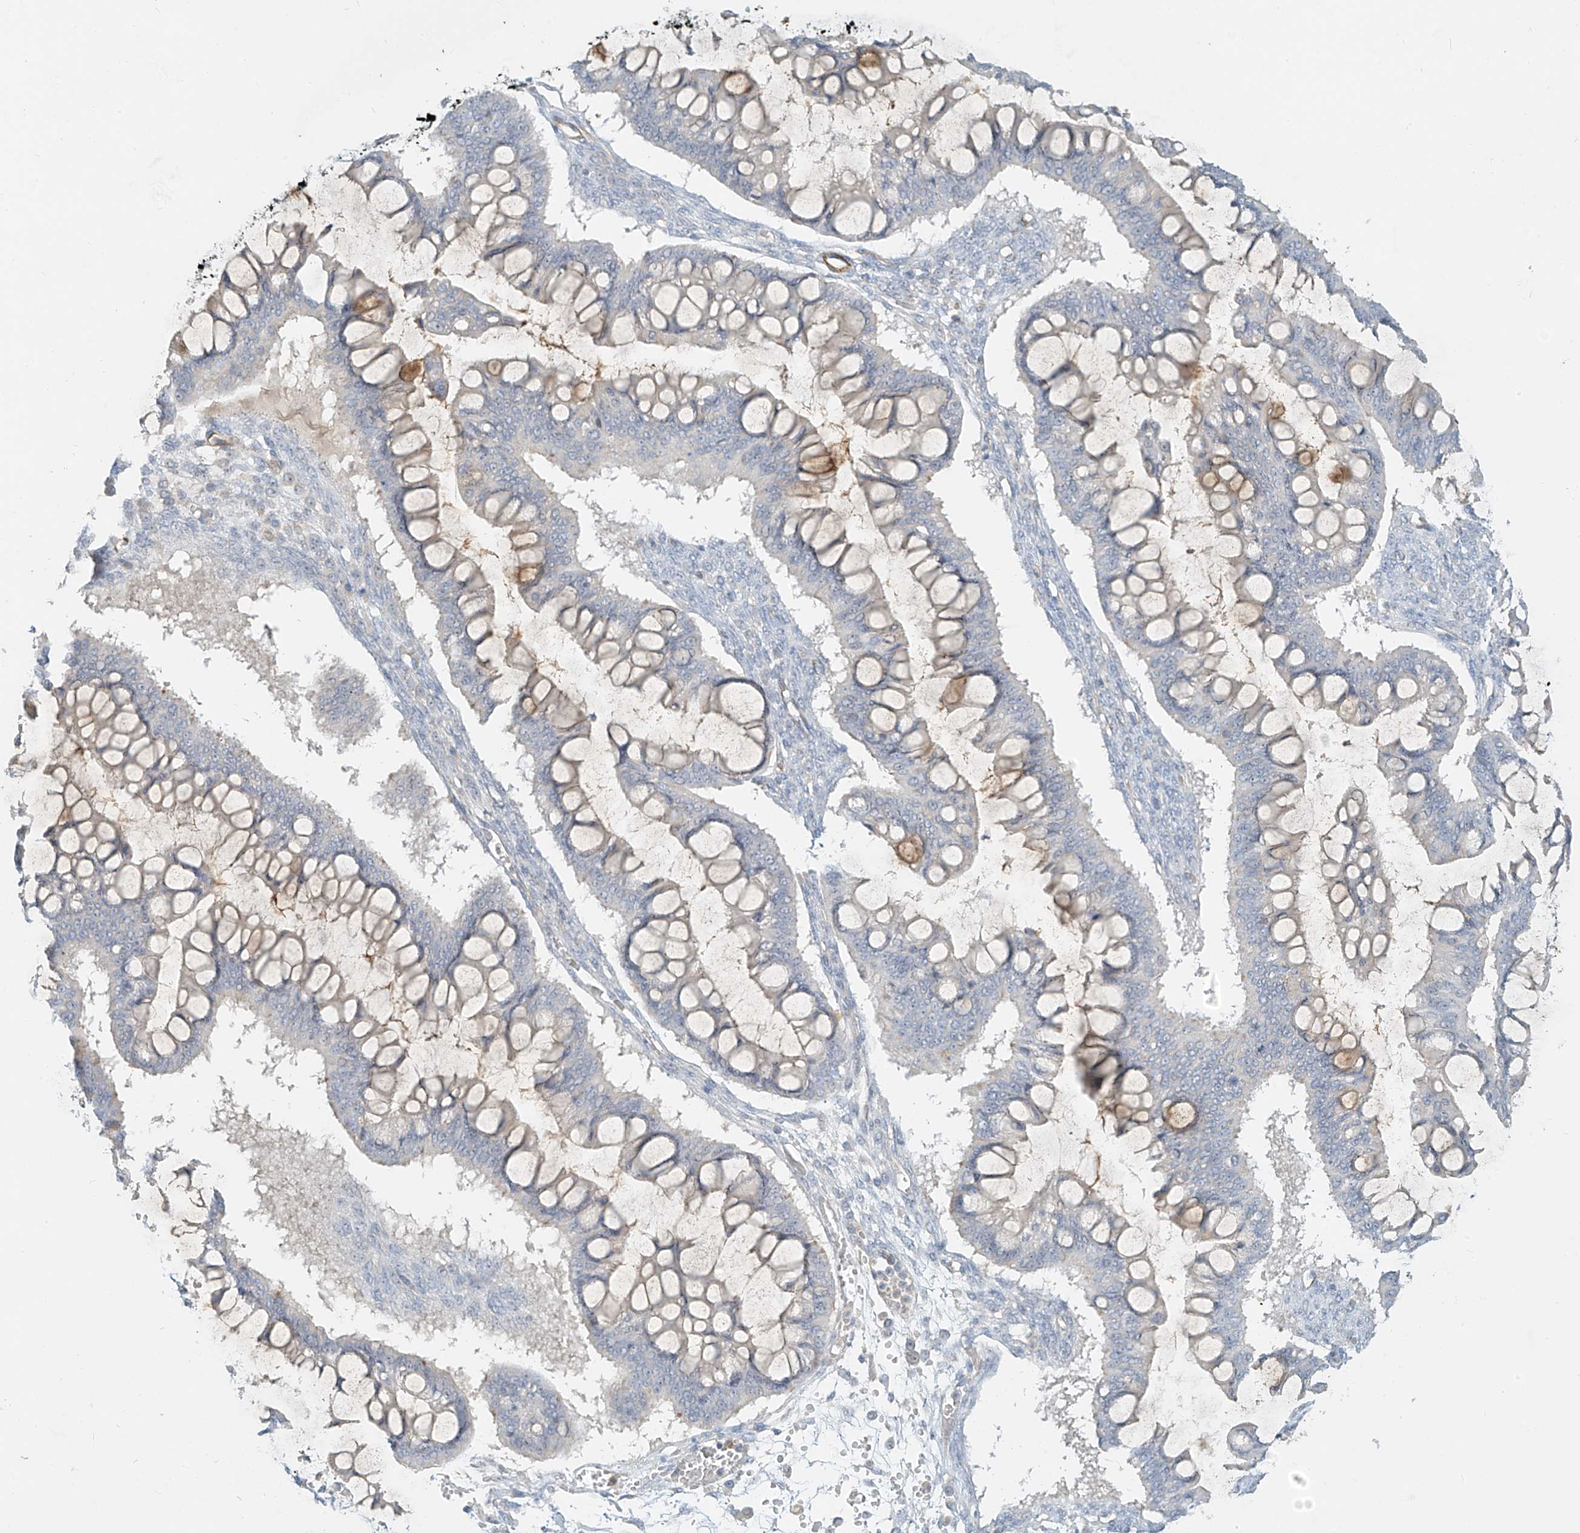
{"staining": {"intensity": "weak", "quantity": "<25%", "location": "cytoplasmic/membranous"}, "tissue": "ovarian cancer", "cell_type": "Tumor cells", "image_type": "cancer", "snomed": [{"axis": "morphology", "description": "Cystadenocarcinoma, mucinous, NOS"}, {"axis": "topography", "description": "Ovary"}], "caption": "This micrograph is of ovarian cancer stained with IHC to label a protein in brown with the nuclei are counter-stained blue. There is no expression in tumor cells. Nuclei are stained in blue.", "gene": "C2orf42", "patient": {"sex": "female", "age": 73}}